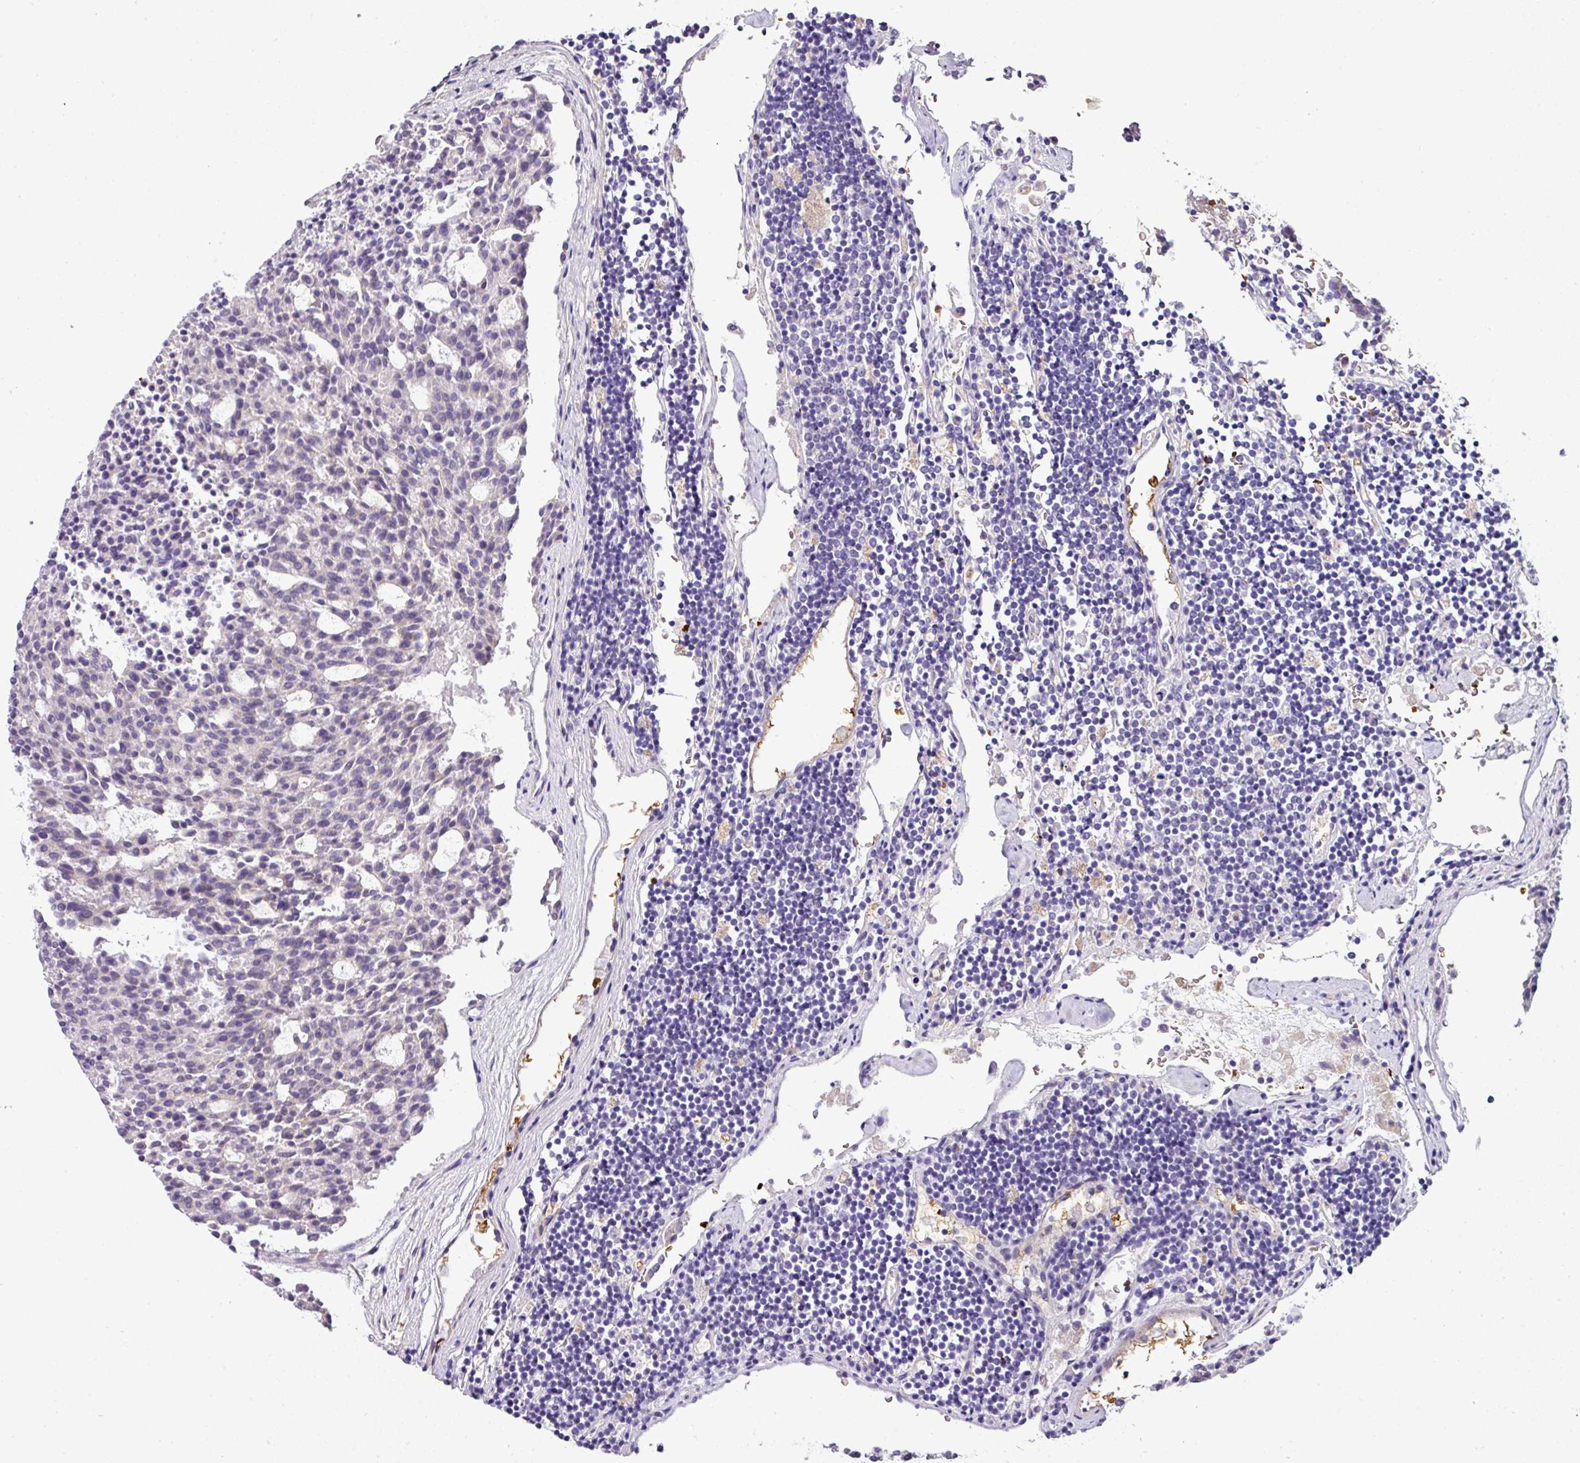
{"staining": {"intensity": "negative", "quantity": "none", "location": "none"}, "tissue": "carcinoid", "cell_type": "Tumor cells", "image_type": "cancer", "snomed": [{"axis": "morphology", "description": "Carcinoid, malignant, NOS"}, {"axis": "topography", "description": "Pancreas"}], "caption": "Protein analysis of carcinoid (malignant) displays no significant expression in tumor cells.", "gene": "NAPSA", "patient": {"sex": "female", "age": 54}}